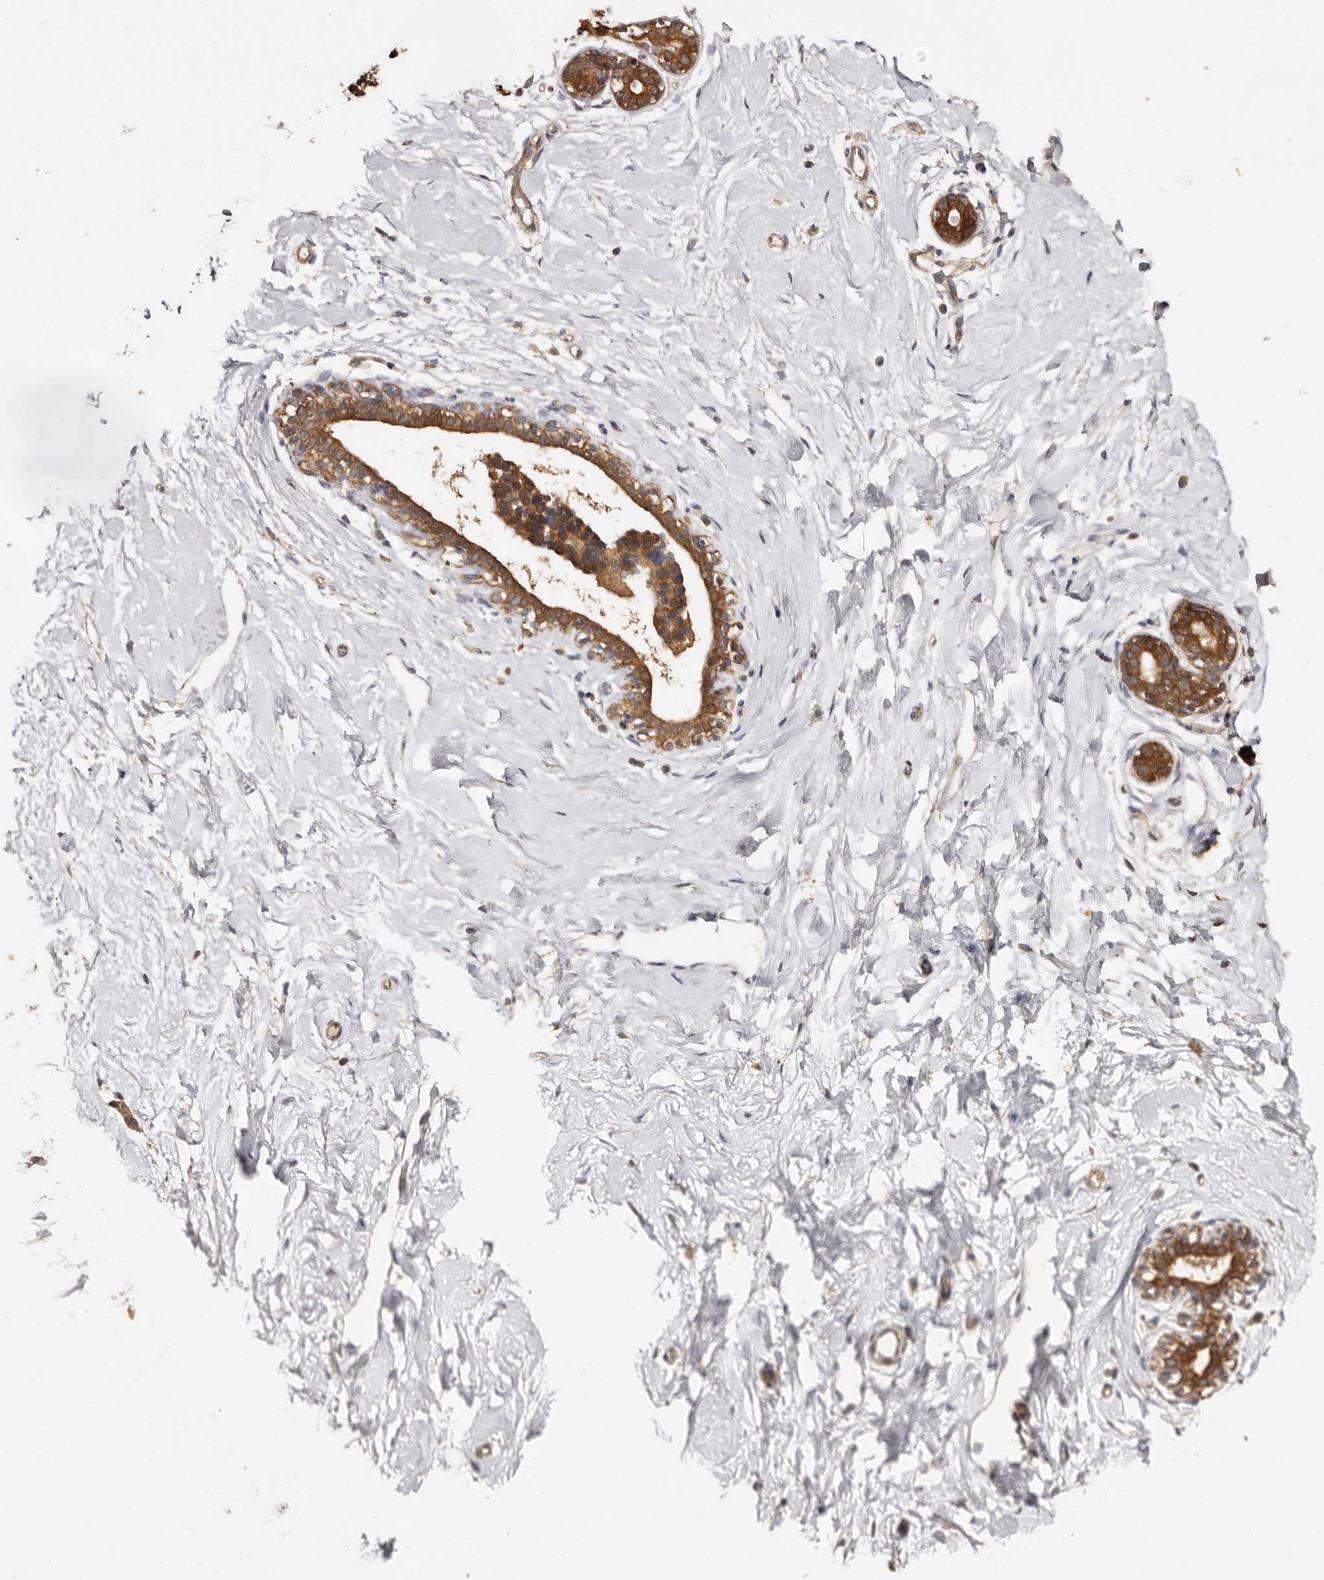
{"staining": {"intensity": "weak", "quantity": ">75%", "location": "cytoplasmic/membranous"}, "tissue": "breast", "cell_type": "Adipocytes", "image_type": "normal", "snomed": [{"axis": "morphology", "description": "Normal tissue, NOS"}, {"axis": "morphology", "description": "Adenoma, NOS"}, {"axis": "topography", "description": "Breast"}], "caption": "DAB (3,3'-diaminobenzidine) immunohistochemical staining of benign human breast reveals weak cytoplasmic/membranous protein expression in approximately >75% of adipocytes.", "gene": "COQ8B", "patient": {"sex": "female", "age": 23}}